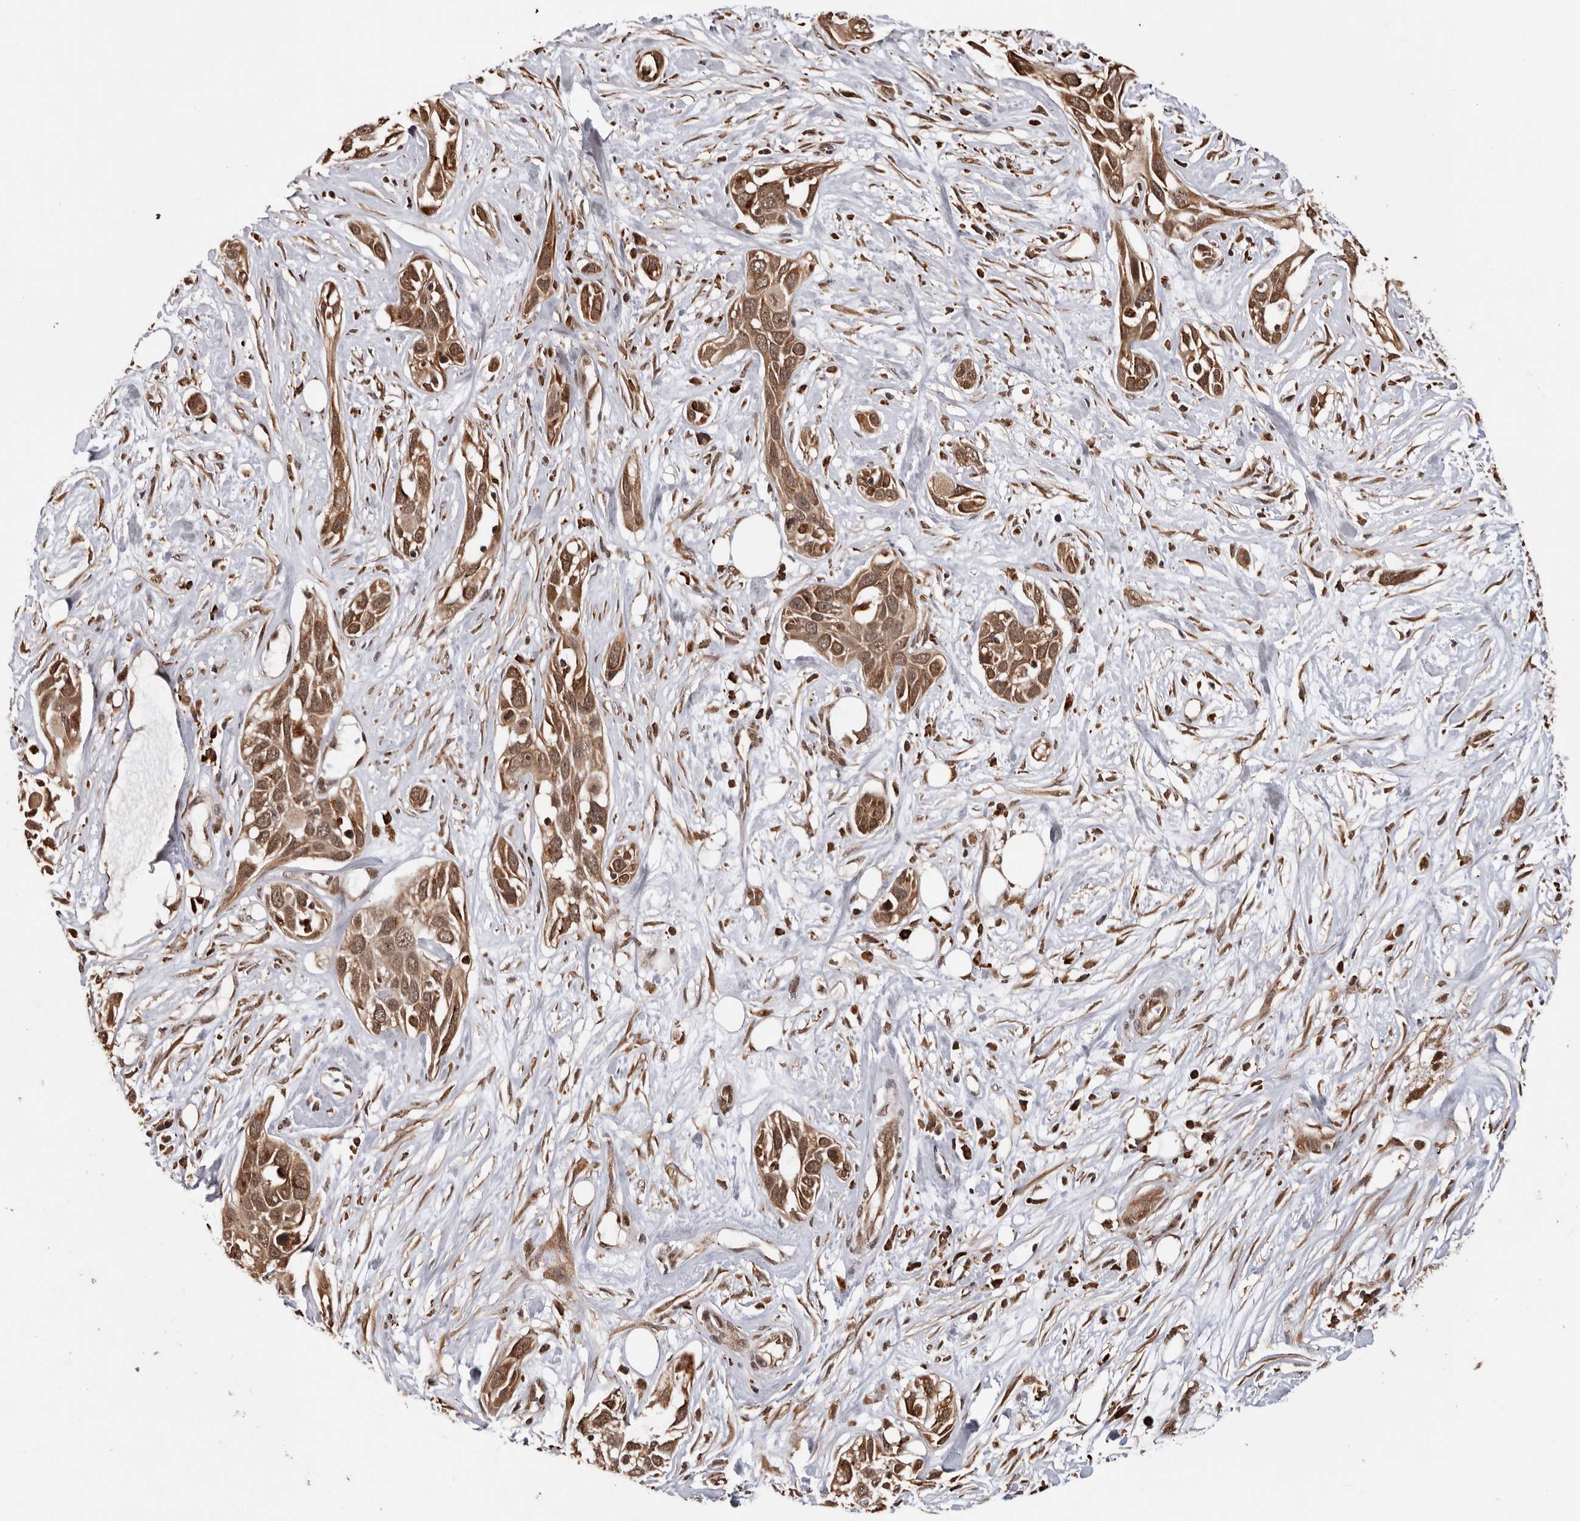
{"staining": {"intensity": "moderate", "quantity": ">75%", "location": "cytoplasmic/membranous,nuclear"}, "tissue": "pancreatic cancer", "cell_type": "Tumor cells", "image_type": "cancer", "snomed": [{"axis": "morphology", "description": "Adenocarcinoma, NOS"}, {"axis": "topography", "description": "Pancreas"}], "caption": "Protein staining of pancreatic adenocarcinoma tissue reveals moderate cytoplasmic/membranous and nuclear staining in about >75% of tumor cells. The protein of interest is shown in brown color, while the nuclei are stained blue.", "gene": "ZNF83", "patient": {"sex": "female", "age": 60}}